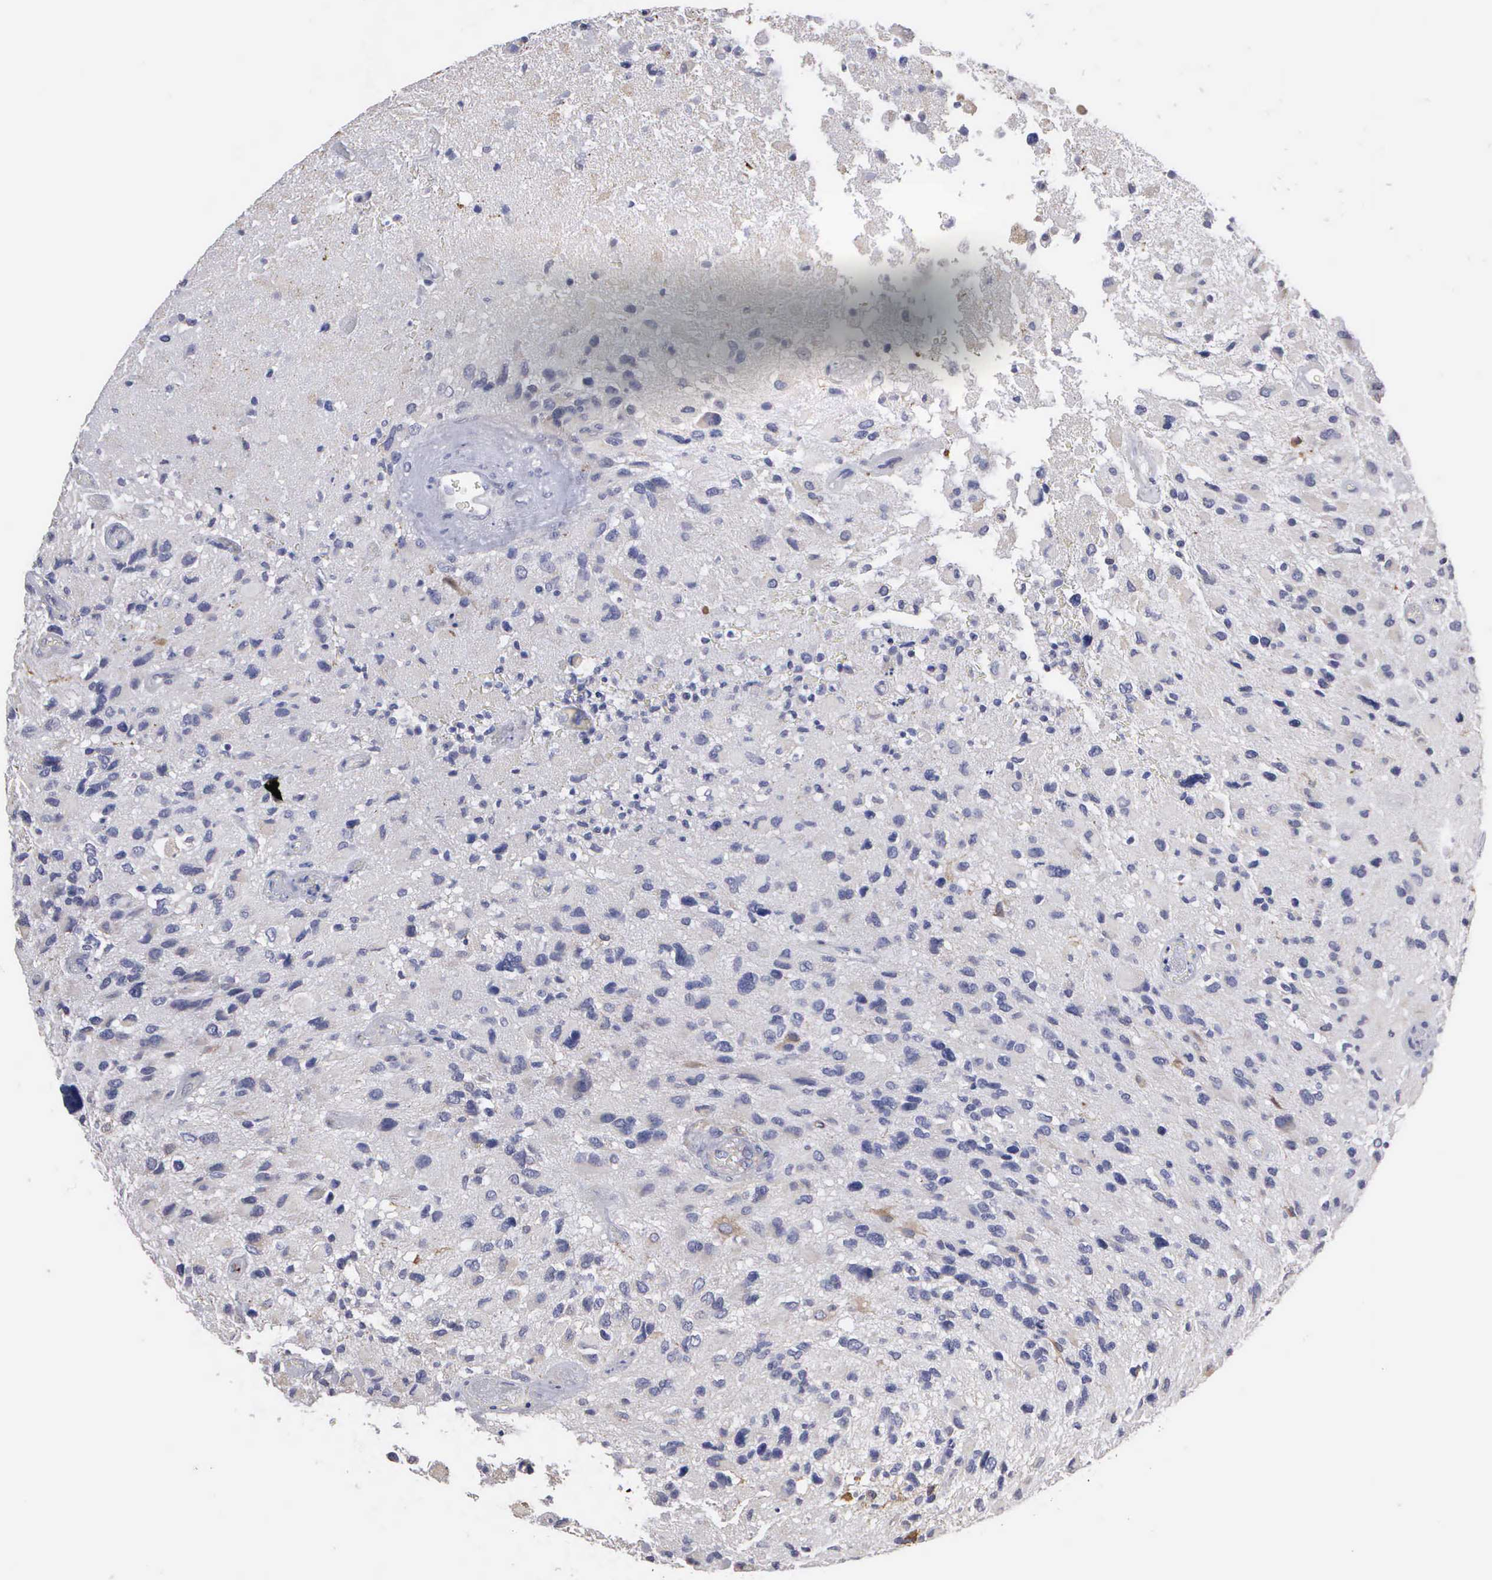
{"staining": {"intensity": "negative", "quantity": "none", "location": "none"}, "tissue": "glioma", "cell_type": "Tumor cells", "image_type": "cancer", "snomed": [{"axis": "morphology", "description": "Glioma, malignant, High grade"}, {"axis": "topography", "description": "Brain"}], "caption": "Immunohistochemistry image of neoplastic tissue: malignant glioma (high-grade) stained with DAB (3,3'-diaminobenzidine) shows no significant protein staining in tumor cells.", "gene": "LIN52", "patient": {"sex": "male", "age": 69}}